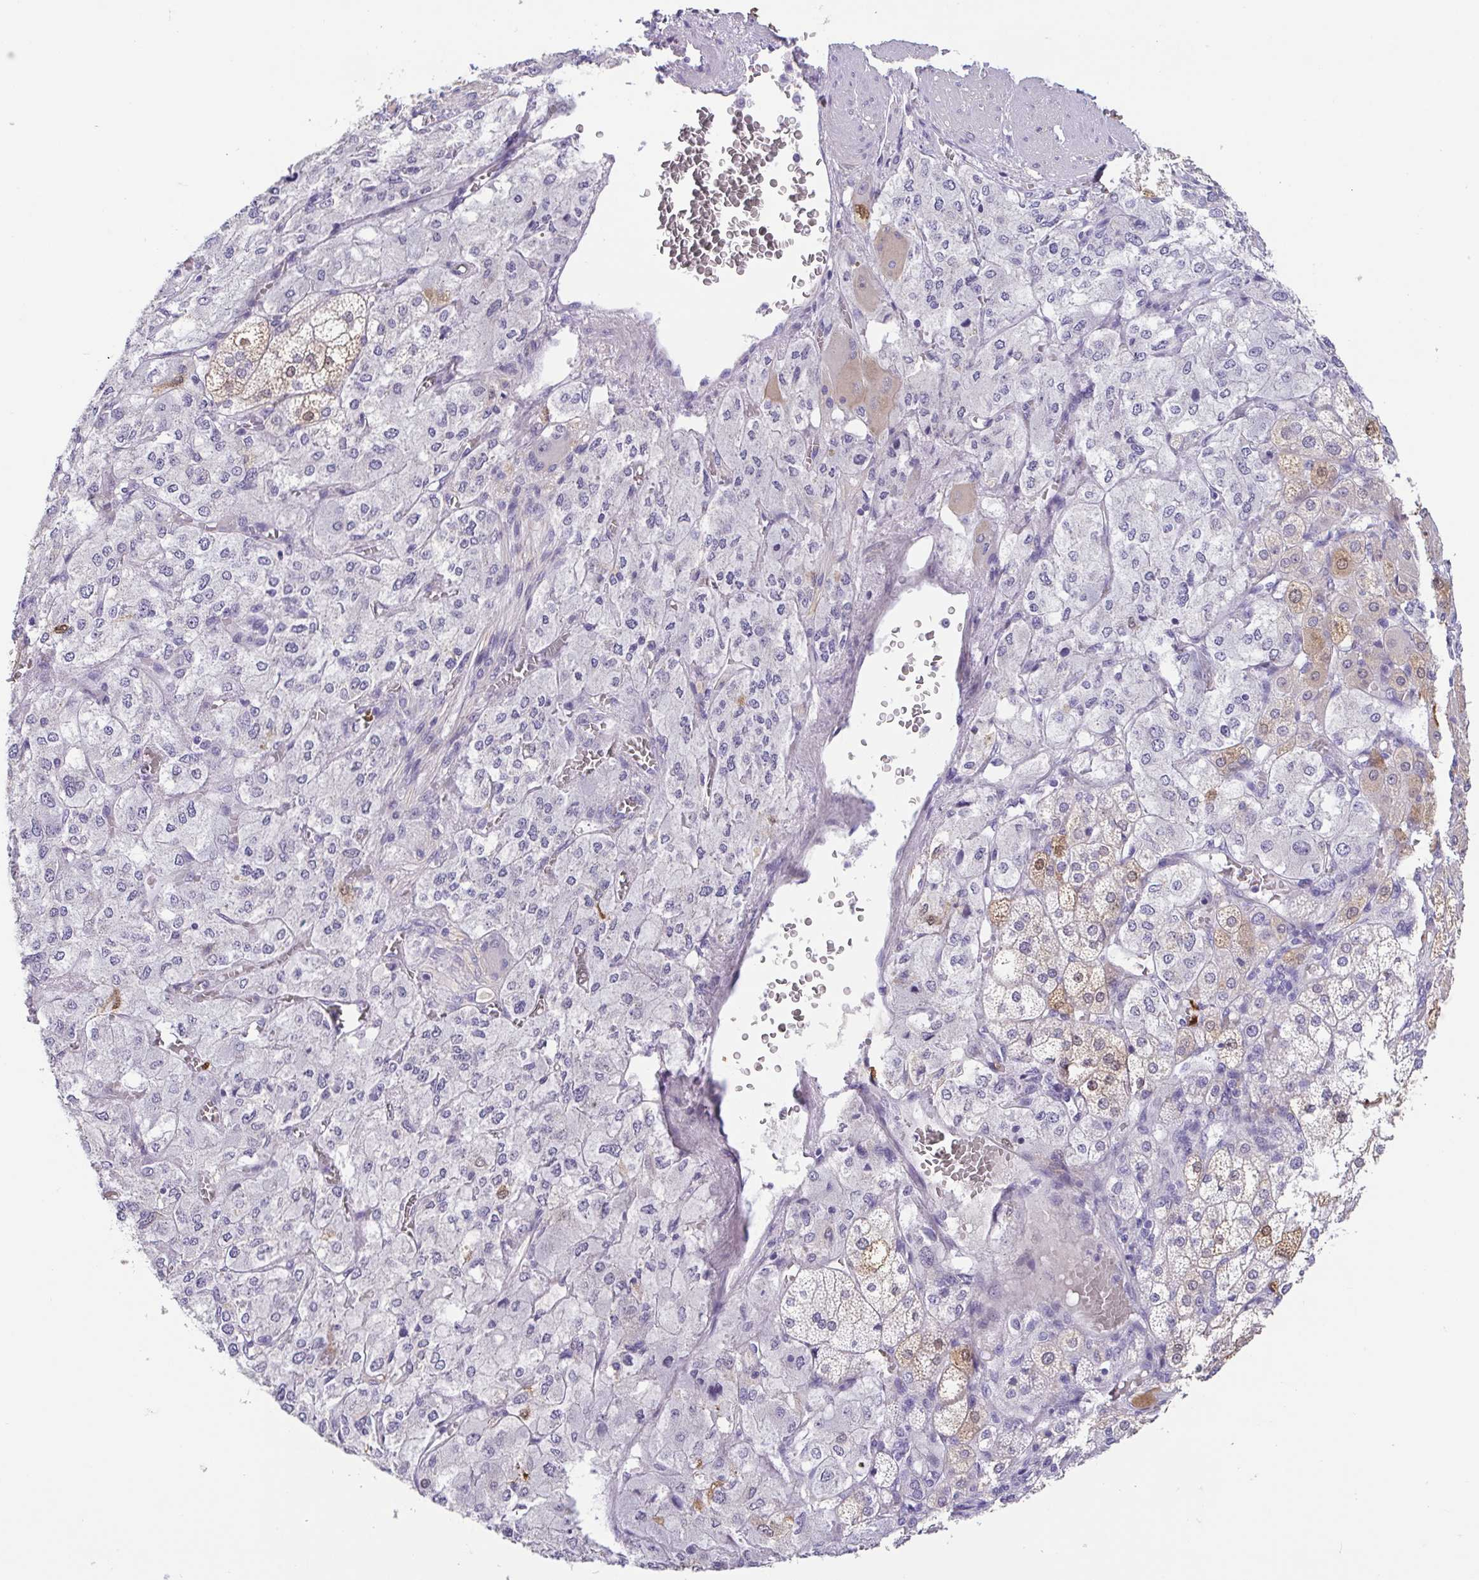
{"staining": {"intensity": "weak", "quantity": "<25%", "location": "cytoplasmic/membranous"}, "tissue": "adrenal gland", "cell_type": "Glandular cells", "image_type": "normal", "snomed": [{"axis": "morphology", "description": "Normal tissue, NOS"}, {"axis": "topography", "description": "Adrenal gland"}], "caption": "The IHC micrograph has no significant expression in glandular cells of adrenal gland.", "gene": "FABP3", "patient": {"sex": "female", "age": 60}}